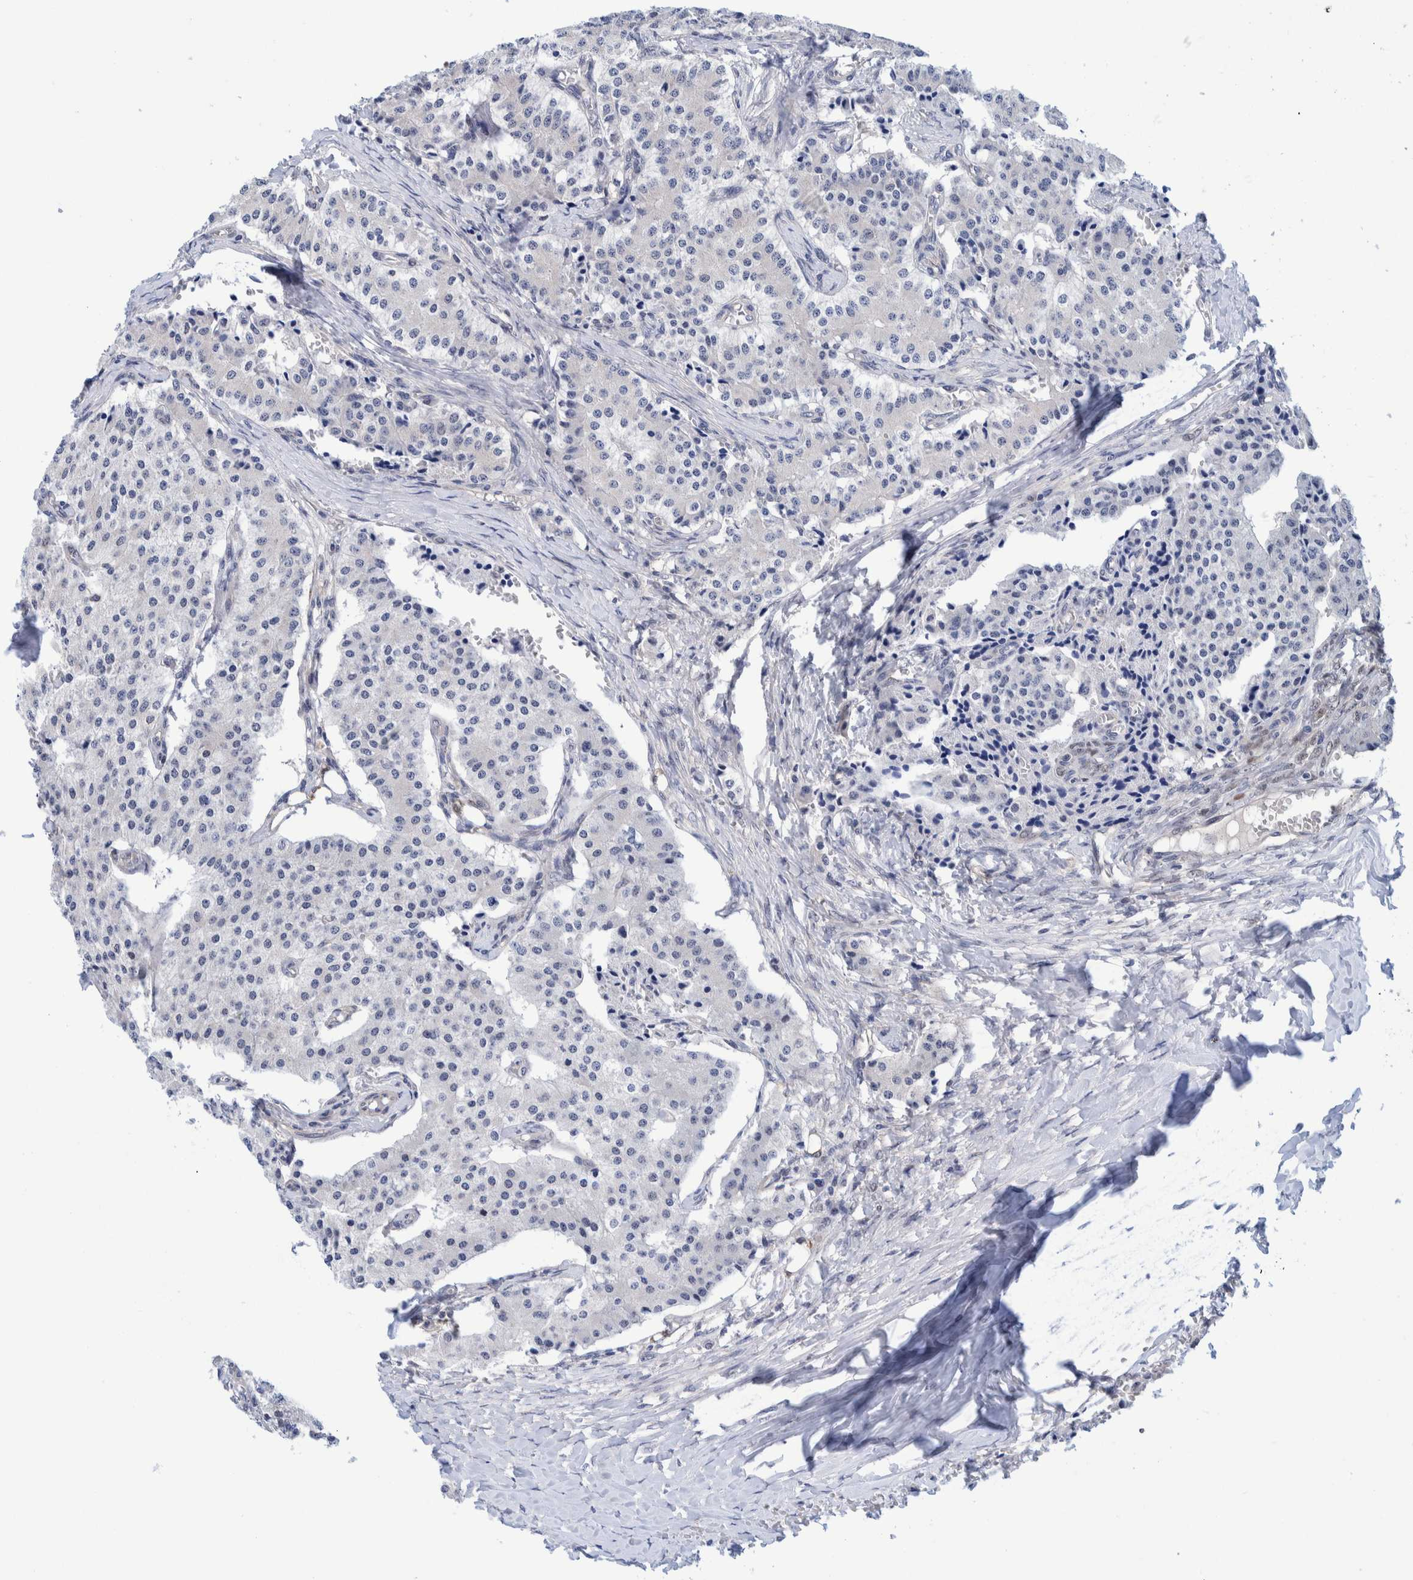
{"staining": {"intensity": "negative", "quantity": "none", "location": "none"}, "tissue": "carcinoid", "cell_type": "Tumor cells", "image_type": "cancer", "snomed": [{"axis": "morphology", "description": "Carcinoid, malignant, NOS"}, {"axis": "topography", "description": "Colon"}], "caption": "Human malignant carcinoid stained for a protein using IHC reveals no staining in tumor cells.", "gene": "PFAS", "patient": {"sex": "female", "age": 52}}